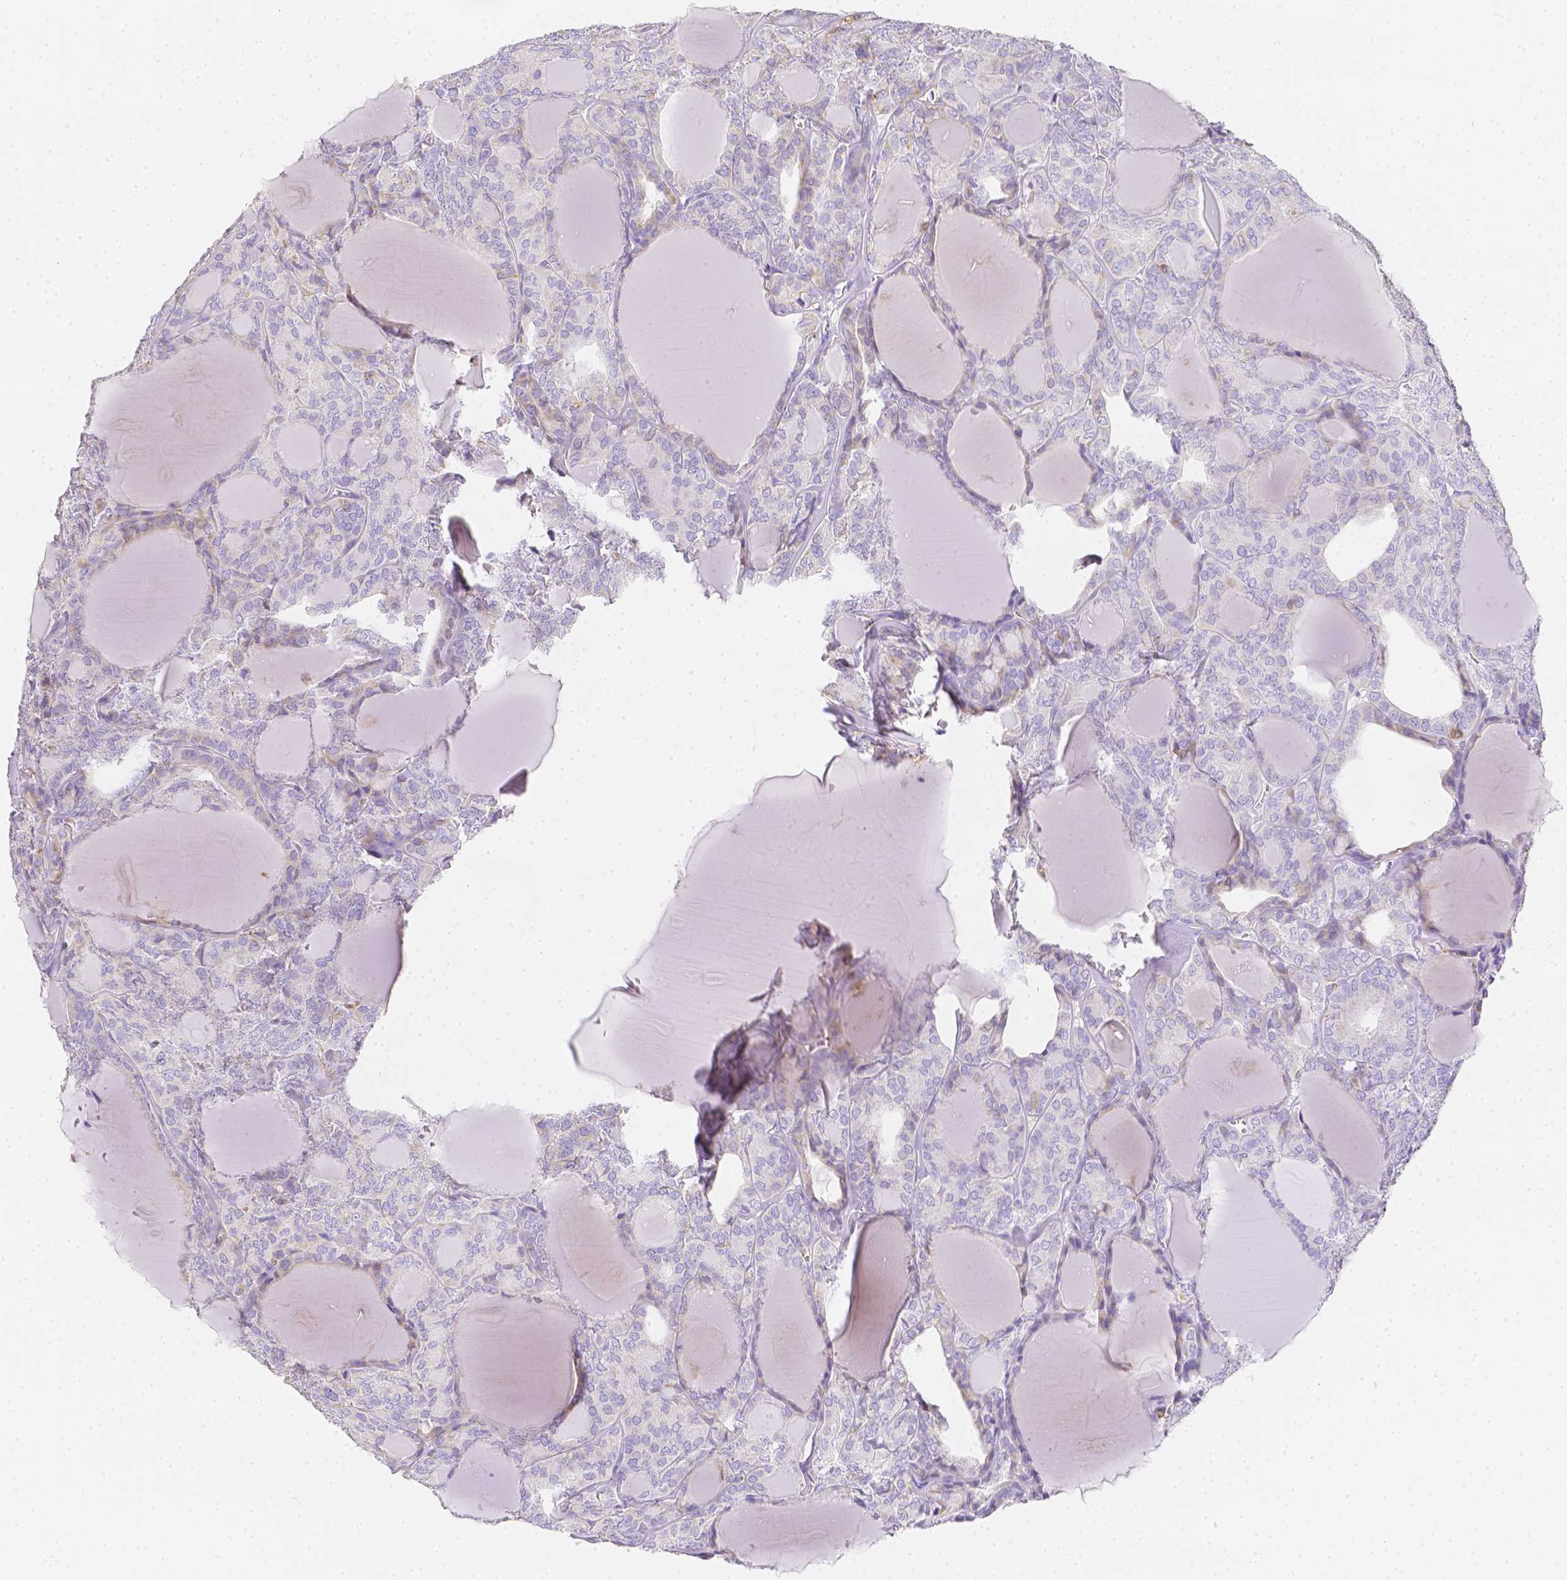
{"staining": {"intensity": "negative", "quantity": "none", "location": "none"}, "tissue": "thyroid cancer", "cell_type": "Tumor cells", "image_type": "cancer", "snomed": [{"axis": "morphology", "description": "Follicular adenoma carcinoma, NOS"}, {"axis": "topography", "description": "Thyroid gland"}], "caption": "IHC of follicular adenoma carcinoma (thyroid) demonstrates no expression in tumor cells.", "gene": "ASAH2", "patient": {"sex": "male", "age": 74}}